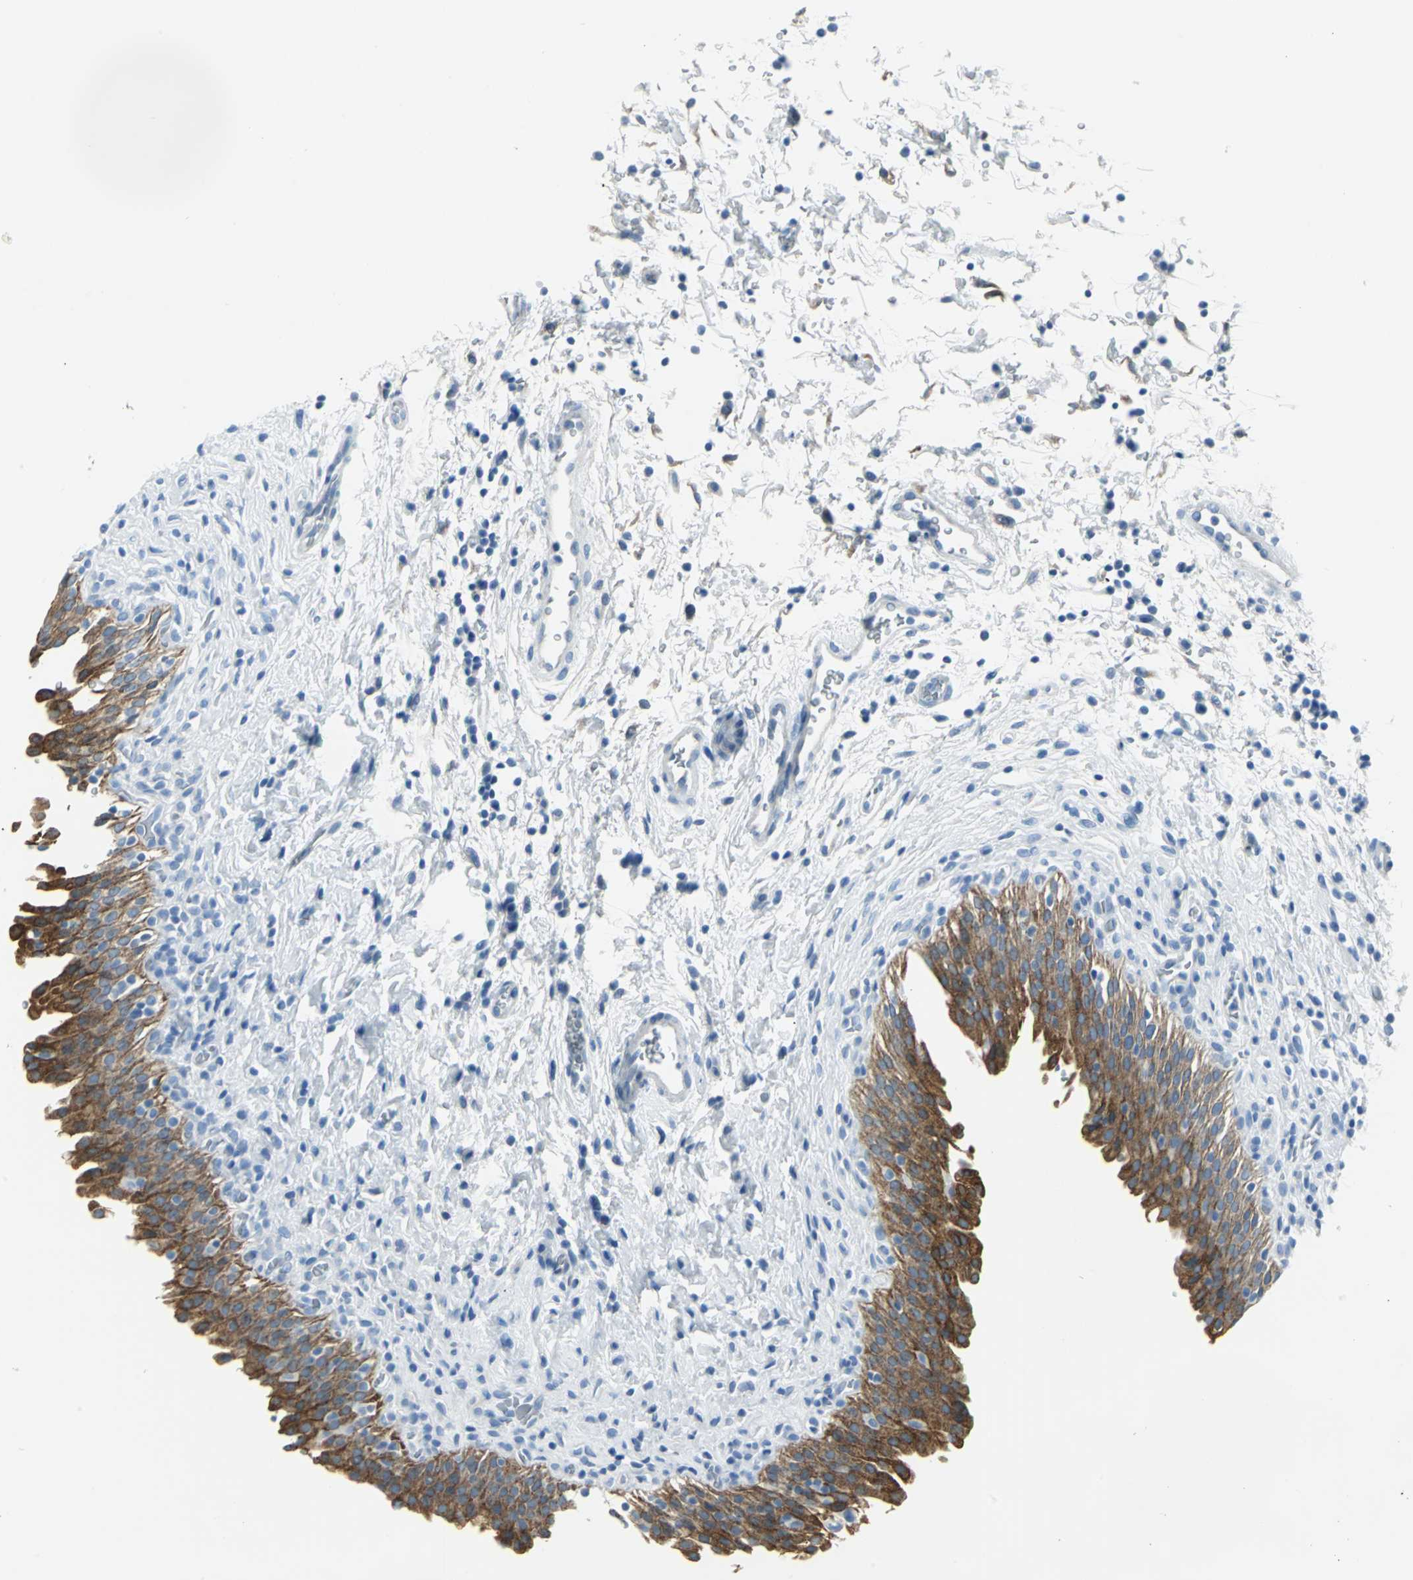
{"staining": {"intensity": "strong", "quantity": ">75%", "location": "cytoplasmic/membranous"}, "tissue": "urinary bladder", "cell_type": "Urothelial cells", "image_type": "normal", "snomed": [{"axis": "morphology", "description": "Normal tissue, NOS"}, {"axis": "topography", "description": "Urinary bladder"}], "caption": "Urinary bladder stained with DAB IHC demonstrates high levels of strong cytoplasmic/membranous expression in approximately >75% of urothelial cells.", "gene": "CYB5A", "patient": {"sex": "male", "age": 51}}